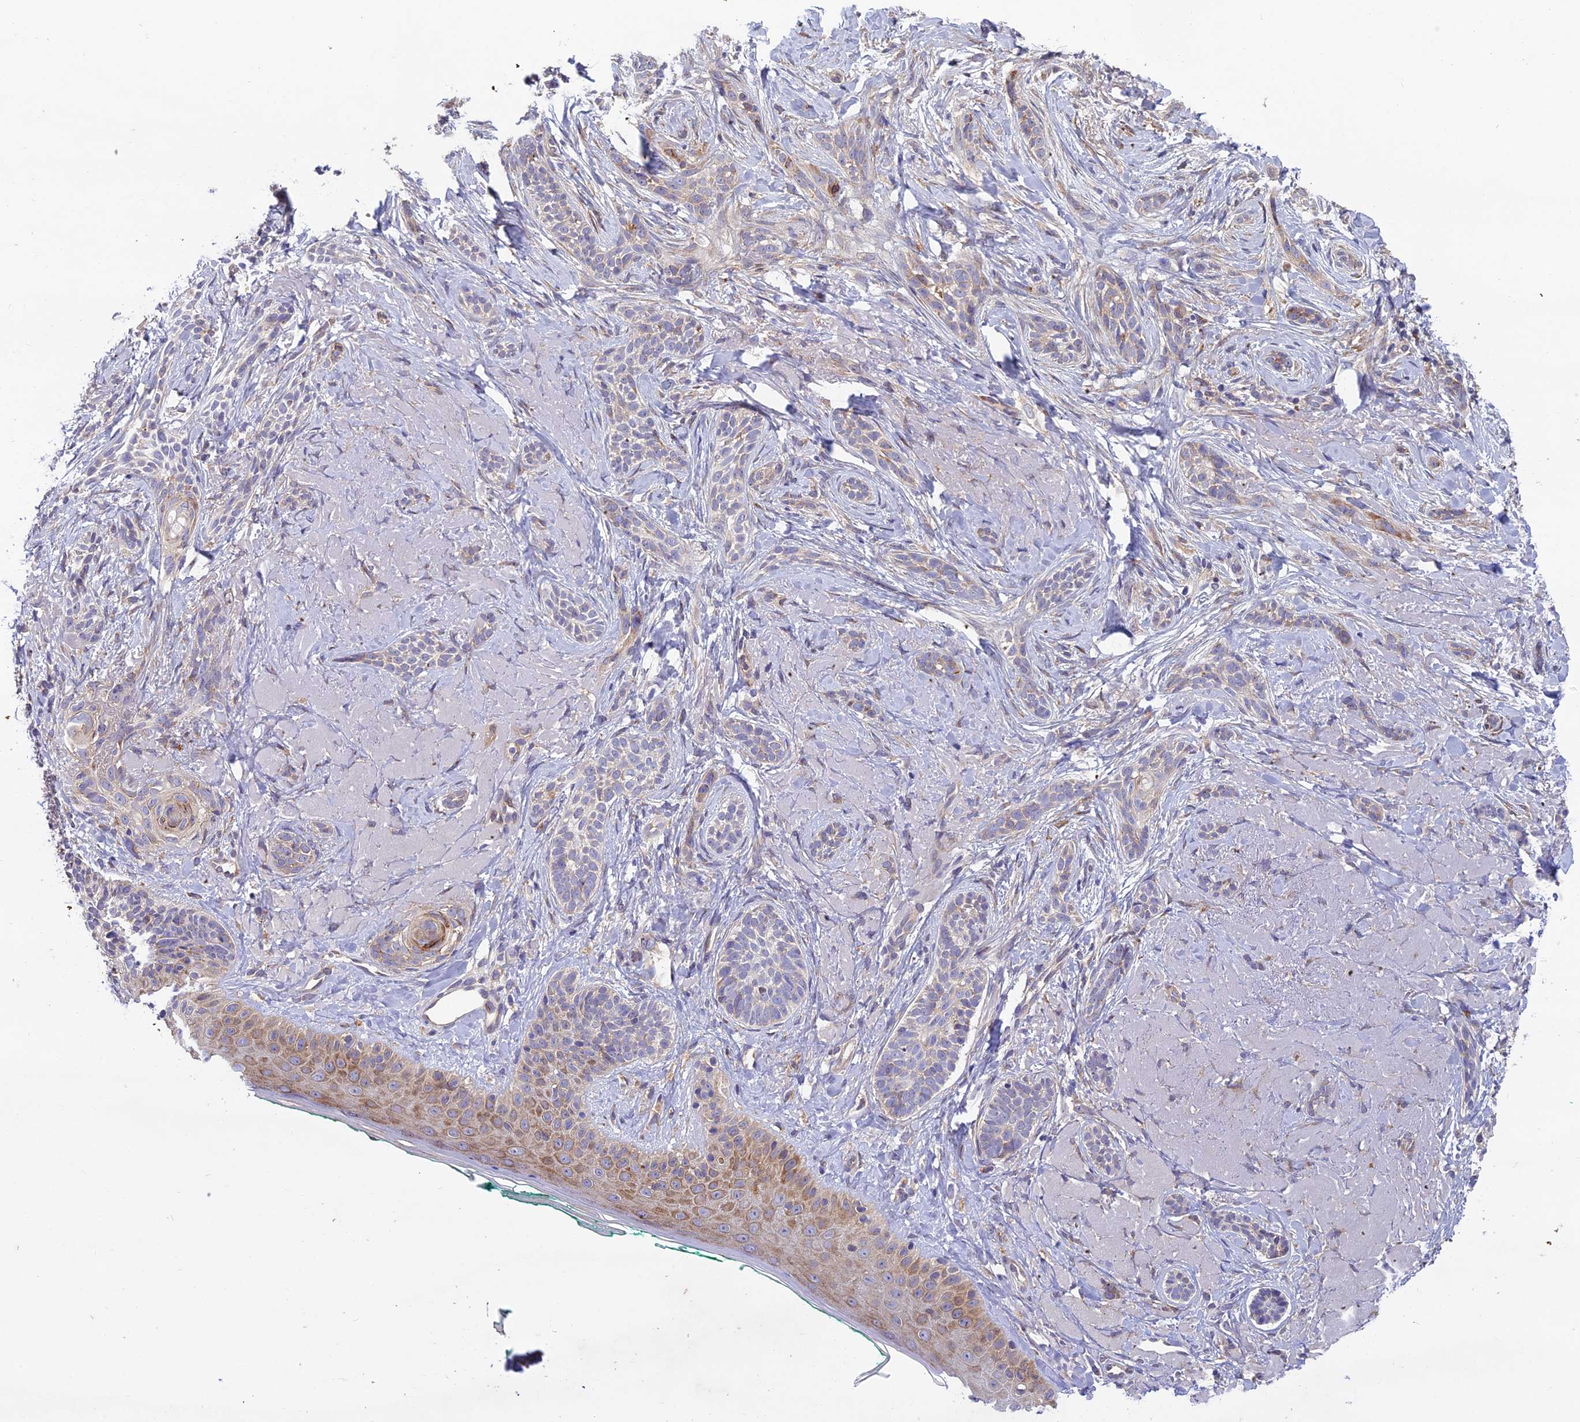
{"staining": {"intensity": "negative", "quantity": "none", "location": "none"}, "tissue": "skin cancer", "cell_type": "Tumor cells", "image_type": "cancer", "snomed": [{"axis": "morphology", "description": "Basal cell carcinoma"}, {"axis": "topography", "description": "Skin"}], "caption": "This is an immunohistochemistry (IHC) photomicrograph of human skin cancer. There is no staining in tumor cells.", "gene": "CENPL", "patient": {"sex": "male", "age": 71}}